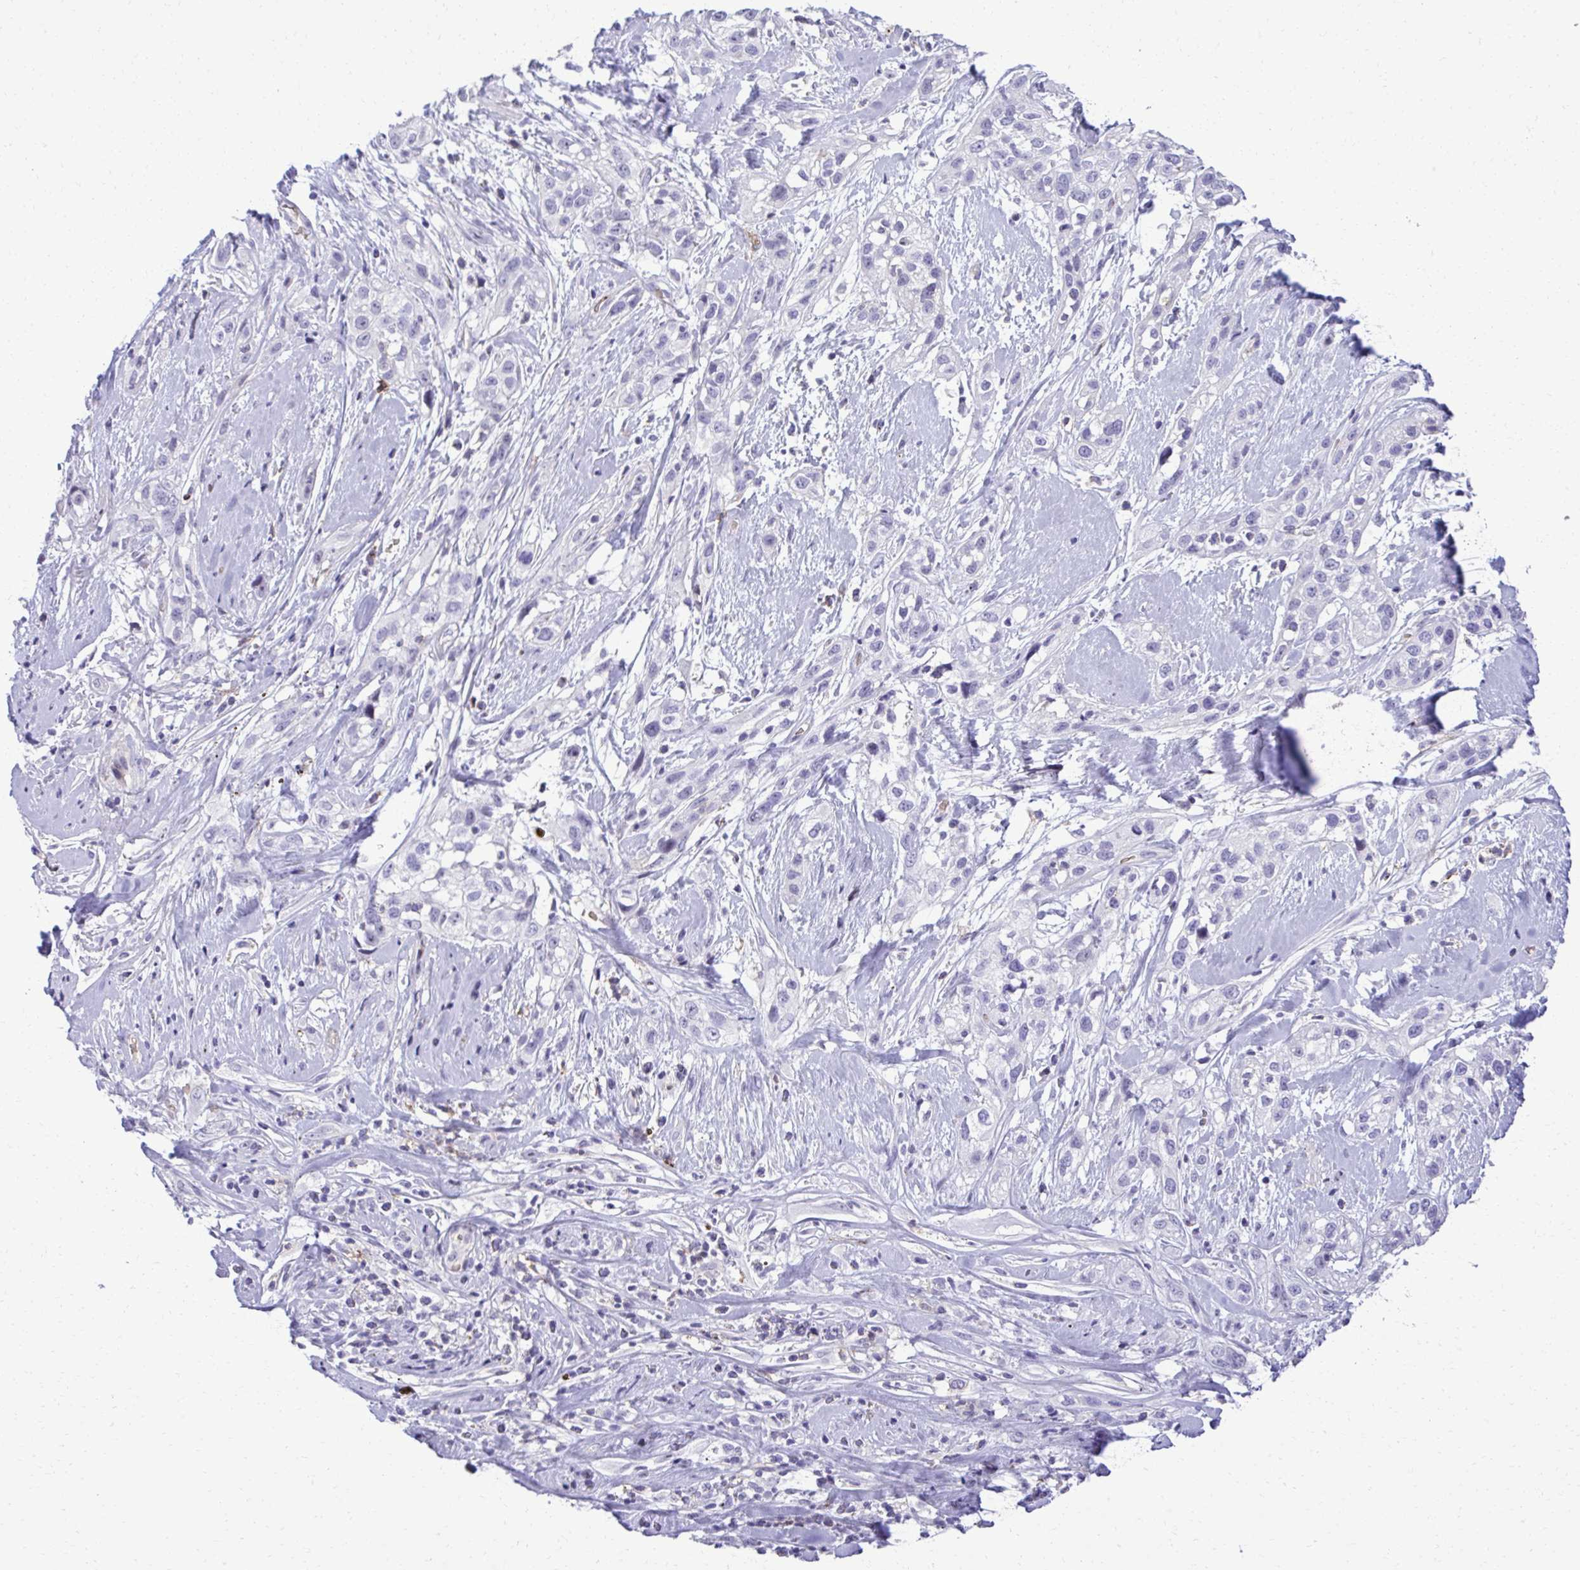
{"staining": {"intensity": "negative", "quantity": "none", "location": "none"}, "tissue": "skin cancer", "cell_type": "Tumor cells", "image_type": "cancer", "snomed": [{"axis": "morphology", "description": "Squamous cell carcinoma, NOS"}, {"axis": "topography", "description": "Skin"}], "caption": "Tumor cells show no significant protein staining in squamous cell carcinoma (skin).", "gene": "PITPNM3", "patient": {"sex": "male", "age": 82}}